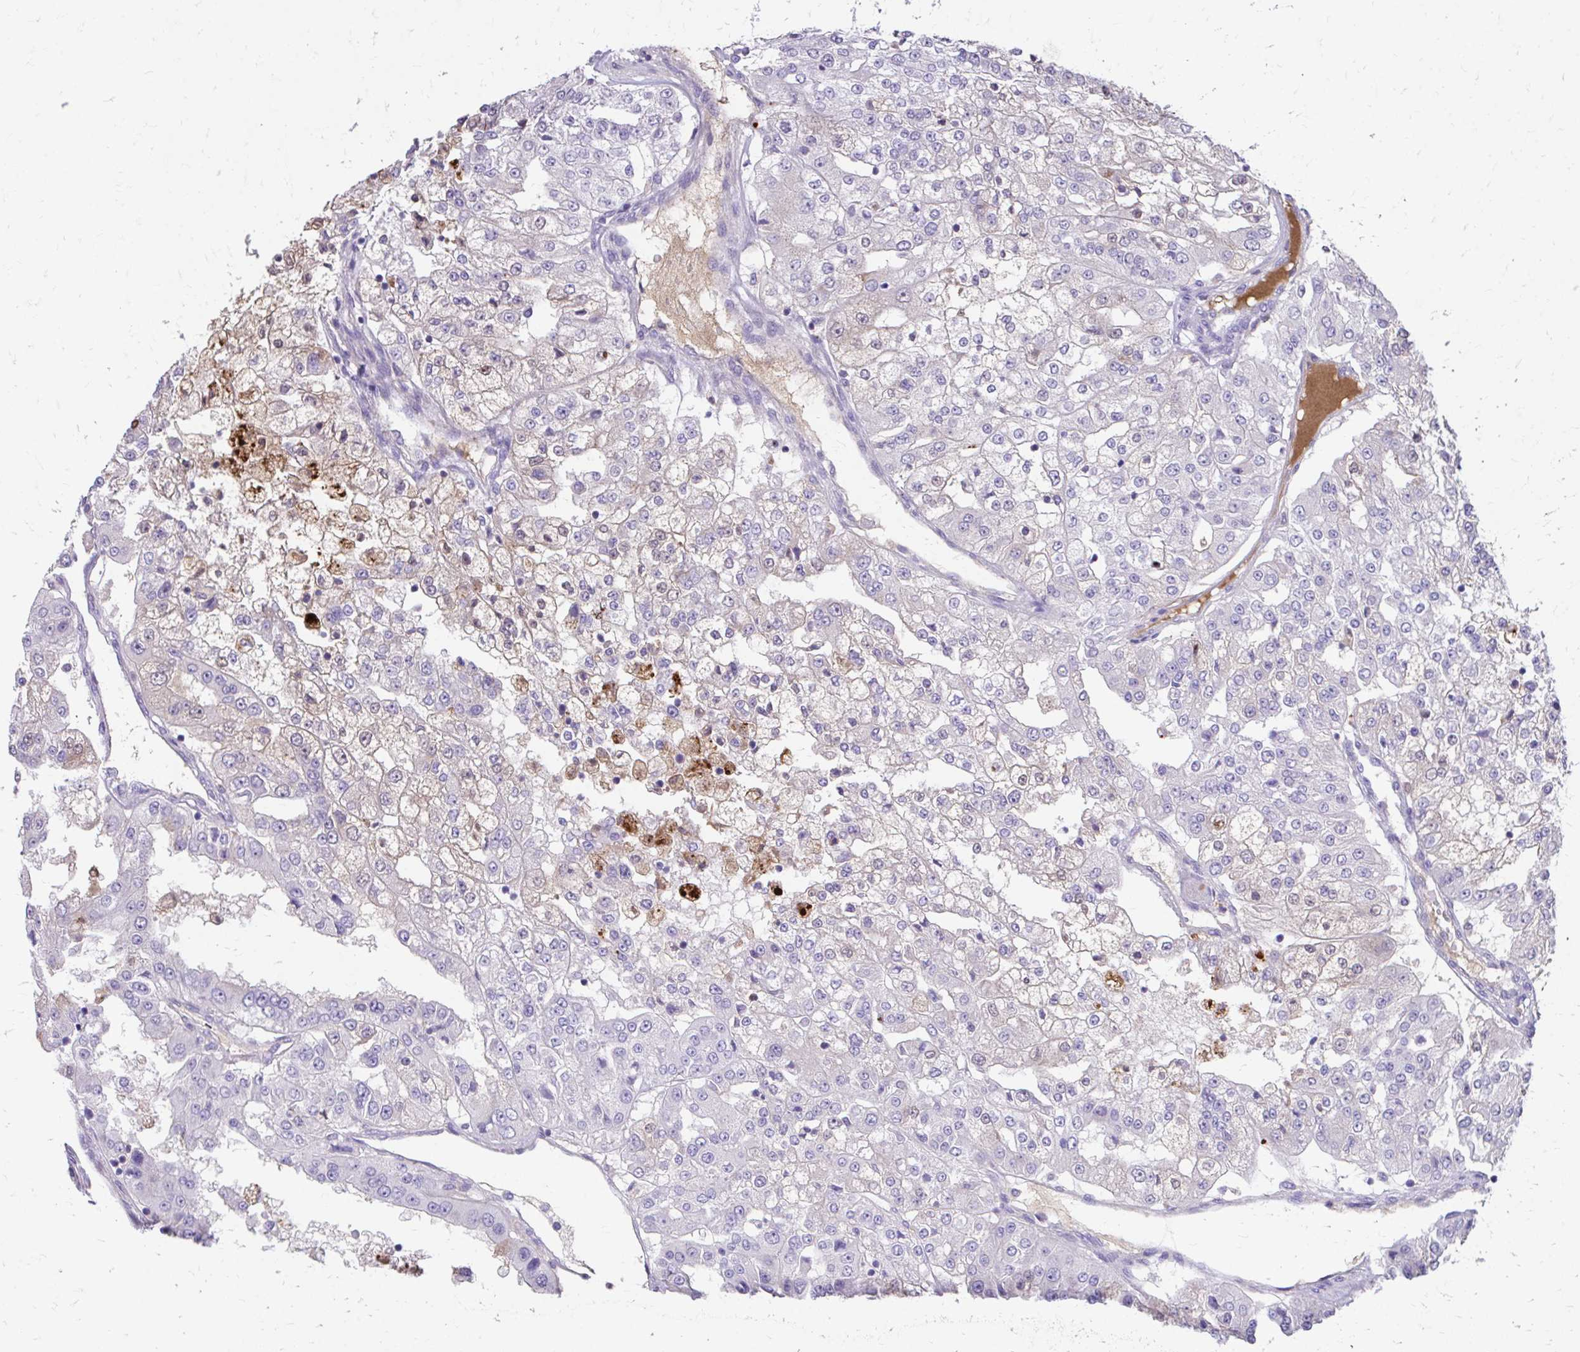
{"staining": {"intensity": "negative", "quantity": "none", "location": "none"}, "tissue": "renal cancer", "cell_type": "Tumor cells", "image_type": "cancer", "snomed": [{"axis": "morphology", "description": "Adenocarcinoma, NOS"}, {"axis": "topography", "description": "Kidney"}], "caption": "Immunohistochemistry (IHC) photomicrograph of neoplastic tissue: adenocarcinoma (renal) stained with DAB displays no significant protein positivity in tumor cells.", "gene": "CFH", "patient": {"sex": "female", "age": 63}}